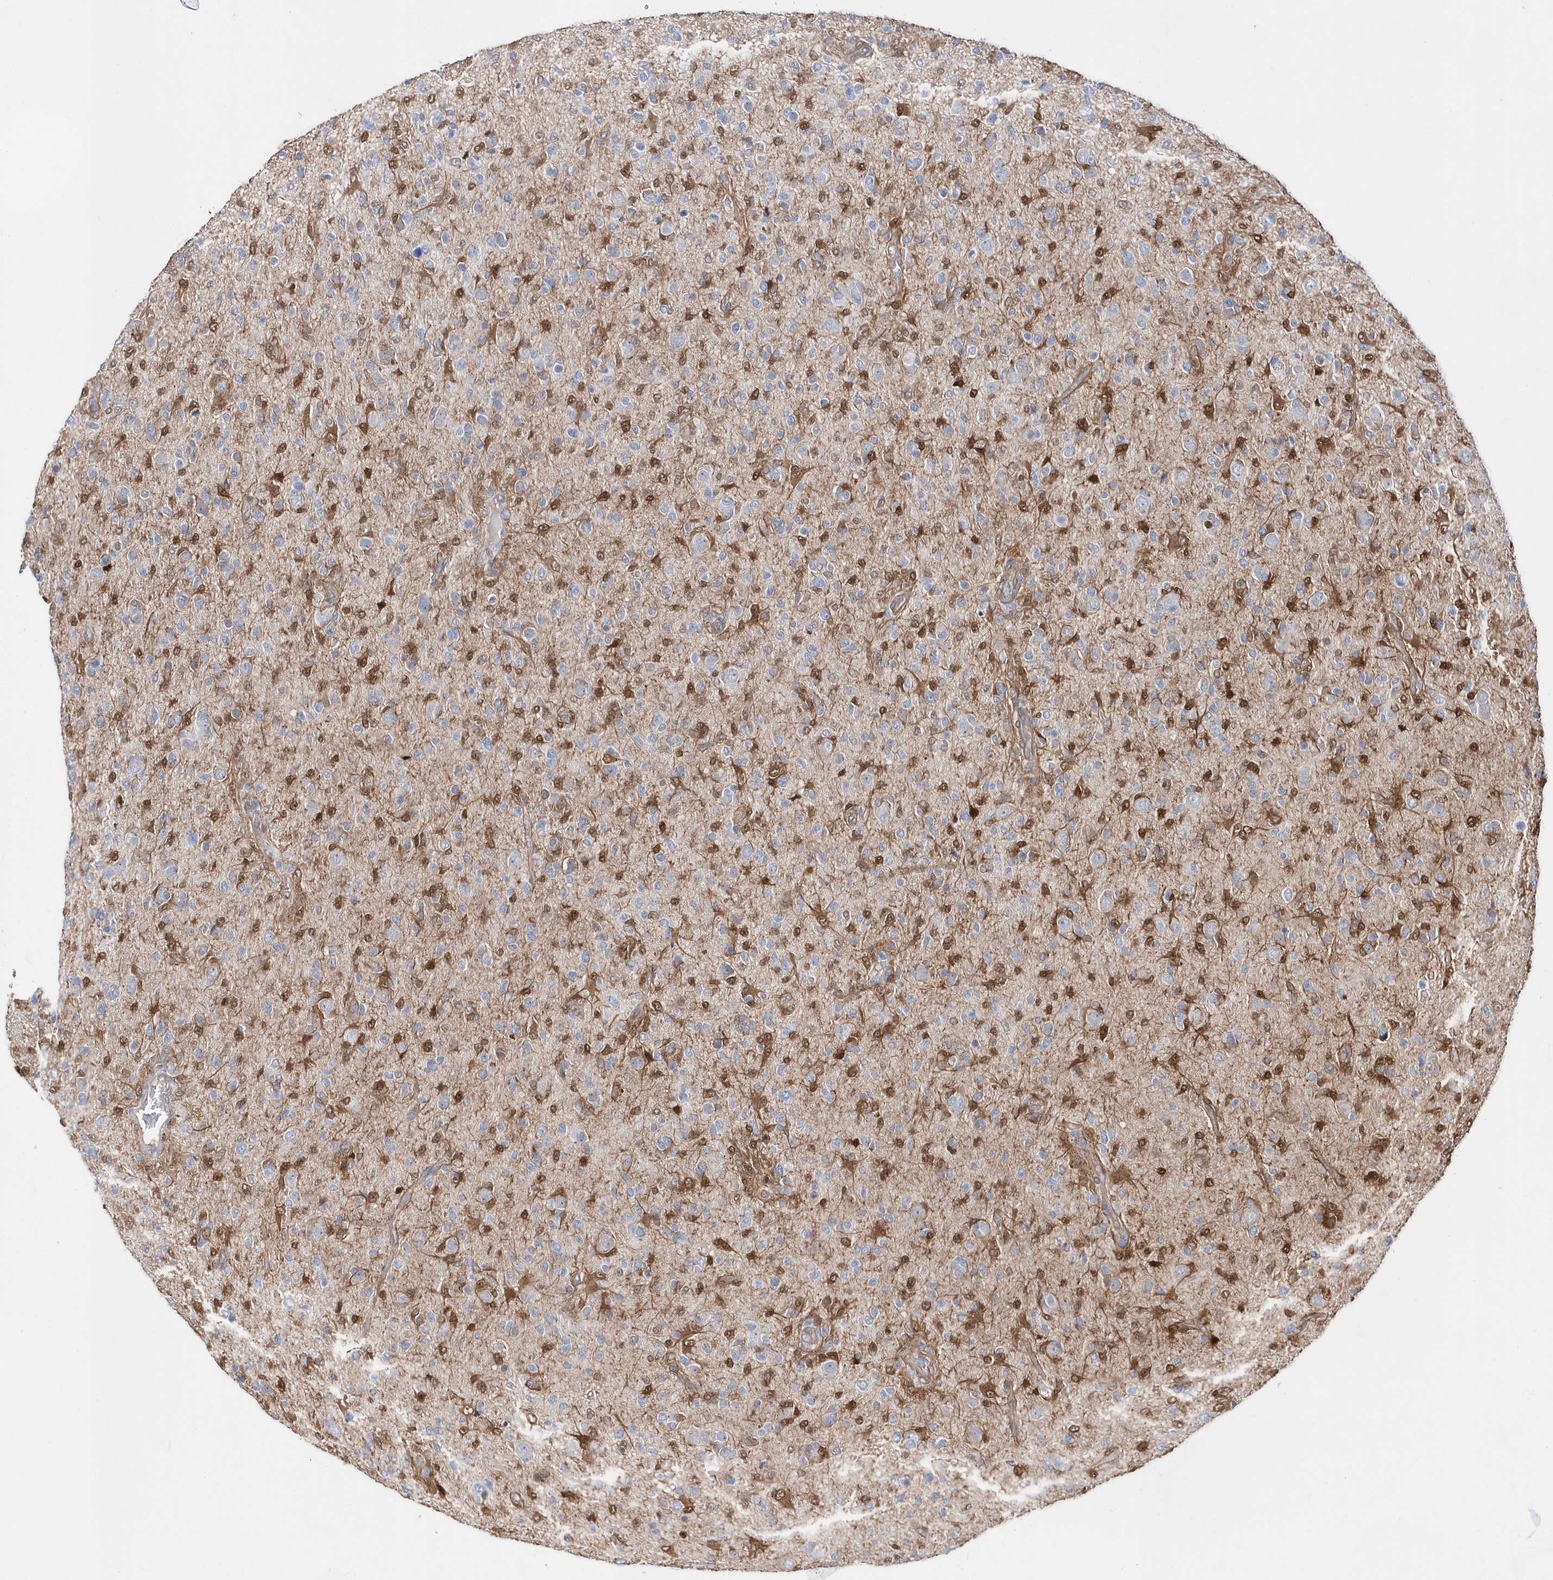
{"staining": {"intensity": "negative", "quantity": "none", "location": "none"}, "tissue": "glioma", "cell_type": "Tumor cells", "image_type": "cancer", "snomed": [{"axis": "morphology", "description": "Glioma, malignant, High grade"}, {"axis": "topography", "description": "Brain"}], "caption": "IHC photomicrograph of malignant glioma (high-grade) stained for a protein (brown), which demonstrates no expression in tumor cells.", "gene": "BDH2", "patient": {"sex": "female", "age": 57}}